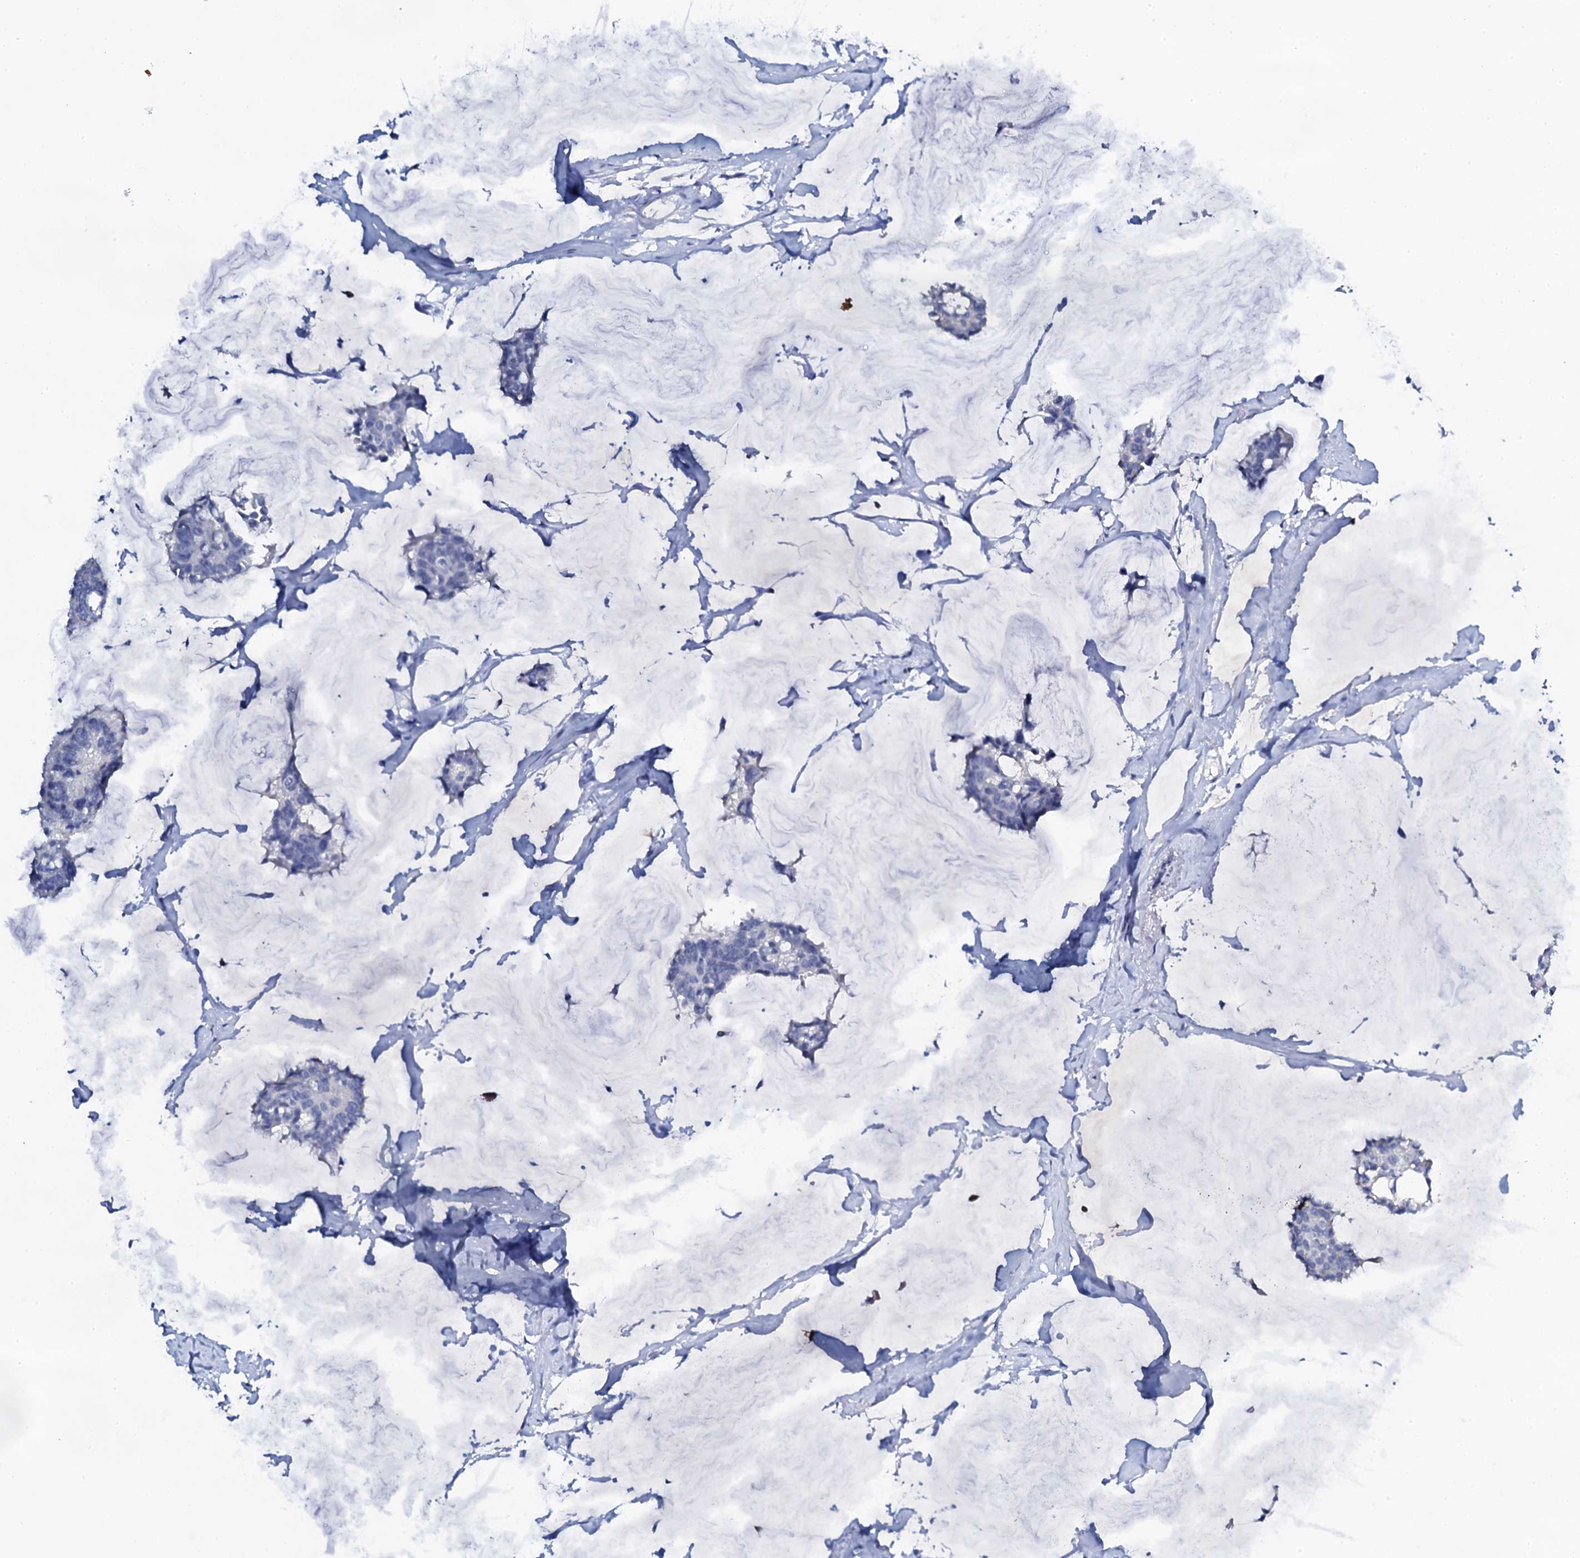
{"staining": {"intensity": "negative", "quantity": "none", "location": "none"}, "tissue": "breast cancer", "cell_type": "Tumor cells", "image_type": "cancer", "snomed": [{"axis": "morphology", "description": "Duct carcinoma"}, {"axis": "topography", "description": "Breast"}], "caption": "Infiltrating ductal carcinoma (breast) was stained to show a protein in brown. There is no significant positivity in tumor cells.", "gene": "FBXL16", "patient": {"sex": "female", "age": 93}}